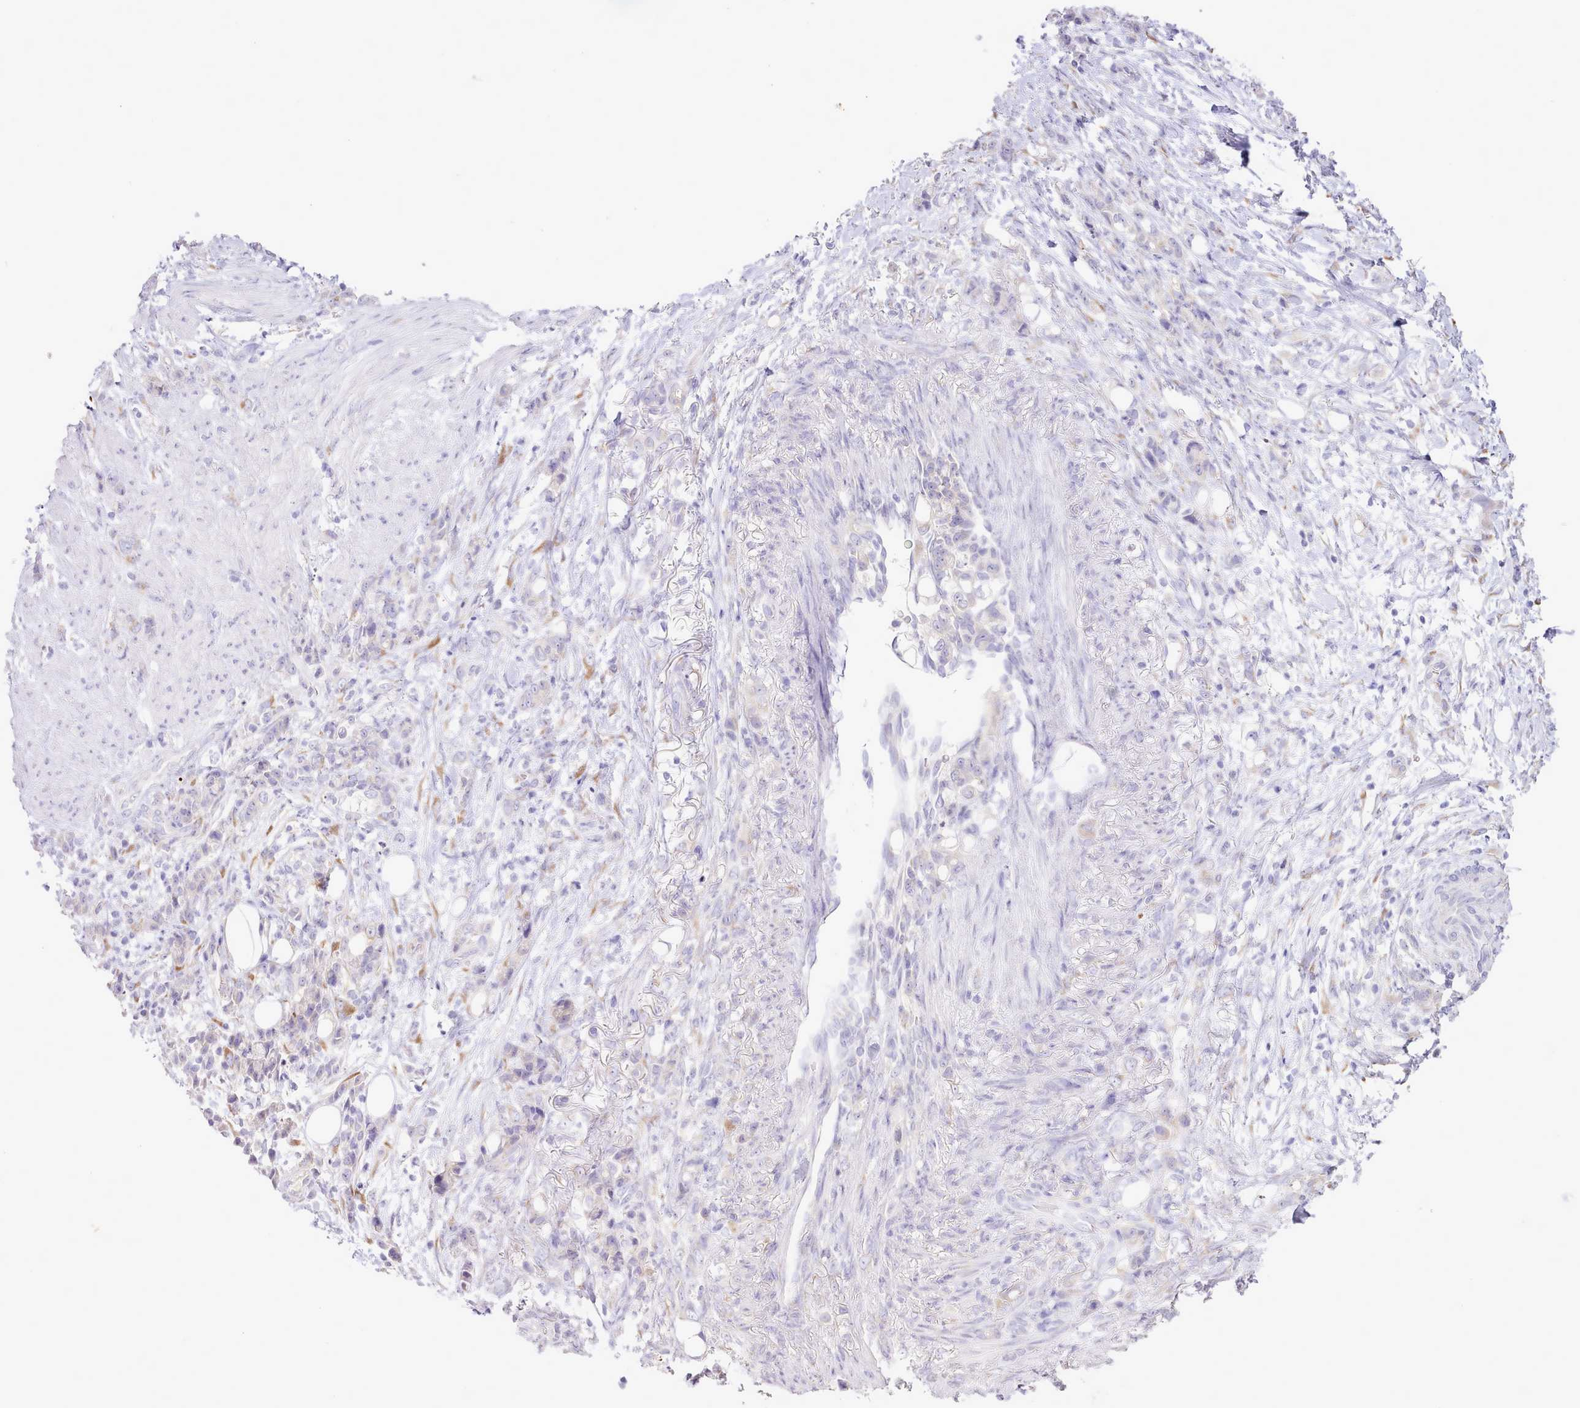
{"staining": {"intensity": "negative", "quantity": "none", "location": "none"}, "tissue": "stomach cancer", "cell_type": "Tumor cells", "image_type": "cancer", "snomed": [{"axis": "morphology", "description": "Normal tissue, NOS"}, {"axis": "morphology", "description": "Adenocarcinoma, NOS"}, {"axis": "topography", "description": "Stomach"}], "caption": "Immunohistochemistry photomicrograph of neoplastic tissue: human stomach cancer (adenocarcinoma) stained with DAB reveals no significant protein staining in tumor cells.", "gene": "CCL1", "patient": {"sex": "female", "age": 79}}